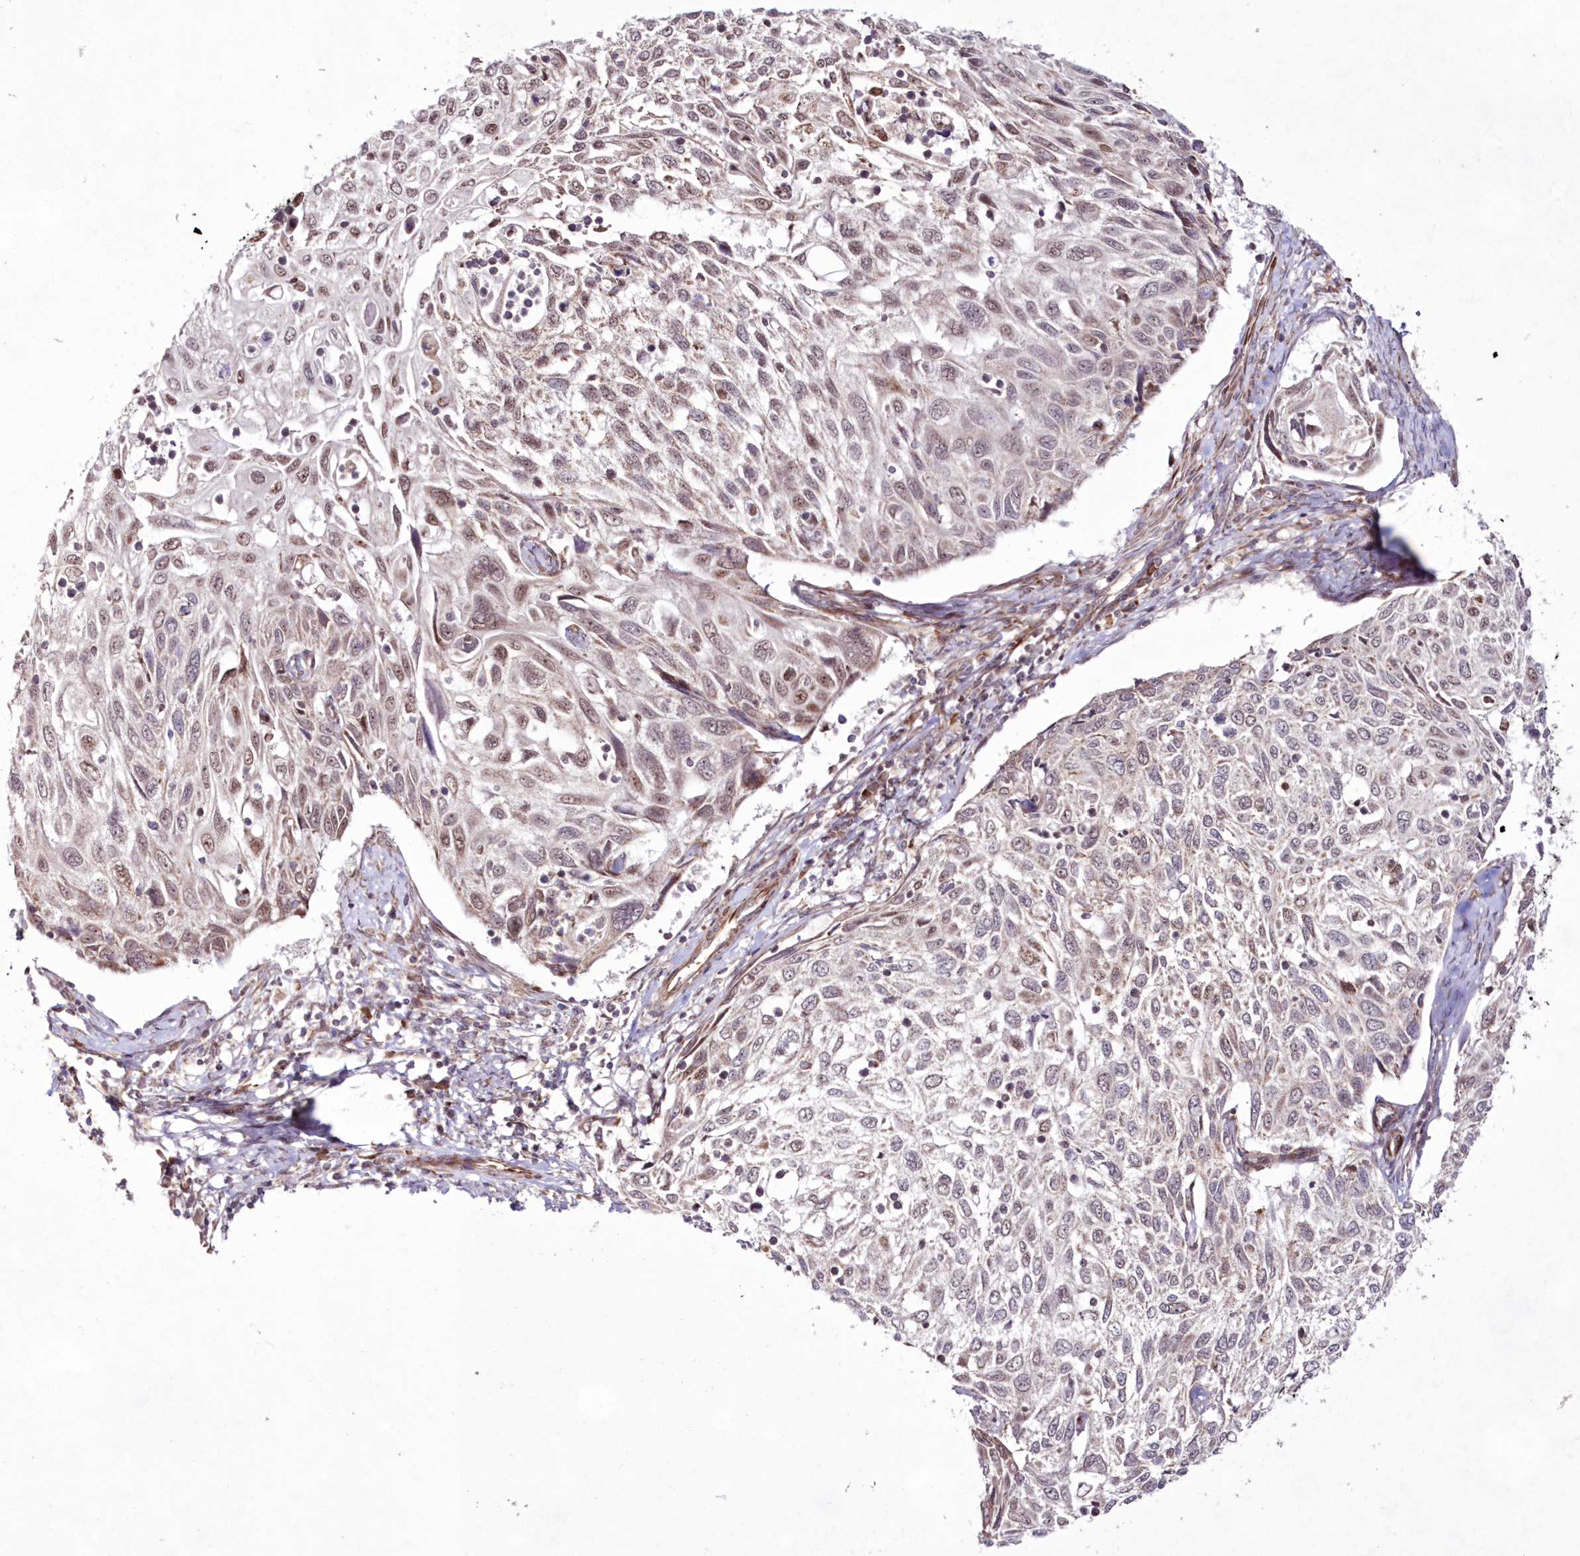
{"staining": {"intensity": "weak", "quantity": "25%-75%", "location": "cytoplasmic/membranous,nuclear"}, "tissue": "cervical cancer", "cell_type": "Tumor cells", "image_type": "cancer", "snomed": [{"axis": "morphology", "description": "Squamous cell carcinoma, NOS"}, {"axis": "topography", "description": "Cervix"}], "caption": "Squamous cell carcinoma (cervical) was stained to show a protein in brown. There is low levels of weak cytoplasmic/membranous and nuclear positivity in about 25%-75% of tumor cells.", "gene": "SNIP1", "patient": {"sex": "female", "age": 70}}